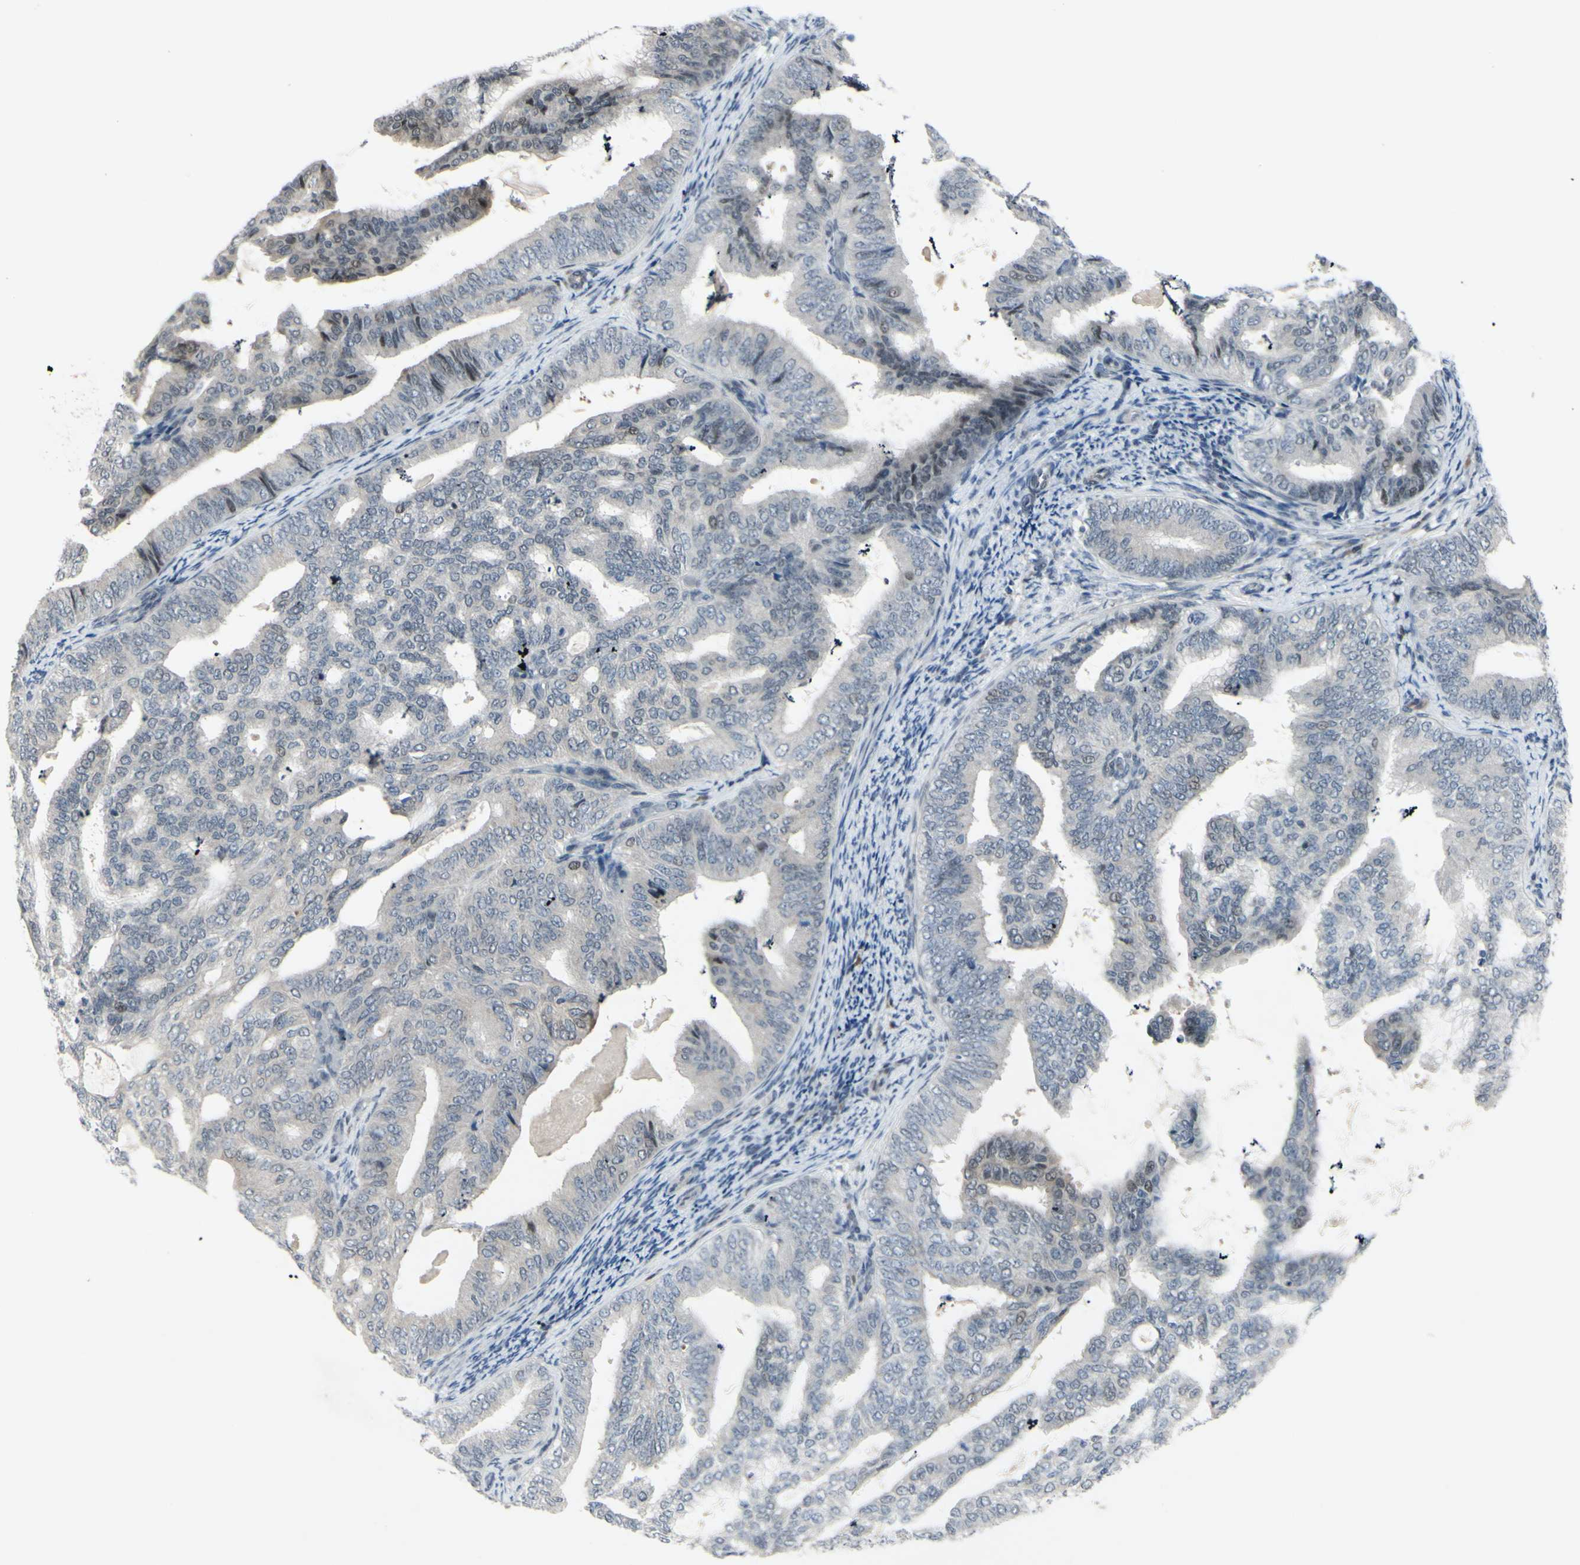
{"staining": {"intensity": "negative", "quantity": "none", "location": "none"}, "tissue": "endometrial cancer", "cell_type": "Tumor cells", "image_type": "cancer", "snomed": [{"axis": "morphology", "description": "Adenocarcinoma, NOS"}, {"axis": "topography", "description": "Endometrium"}], "caption": "There is no significant expression in tumor cells of adenocarcinoma (endometrial).", "gene": "ETNK1", "patient": {"sex": "female", "age": 58}}